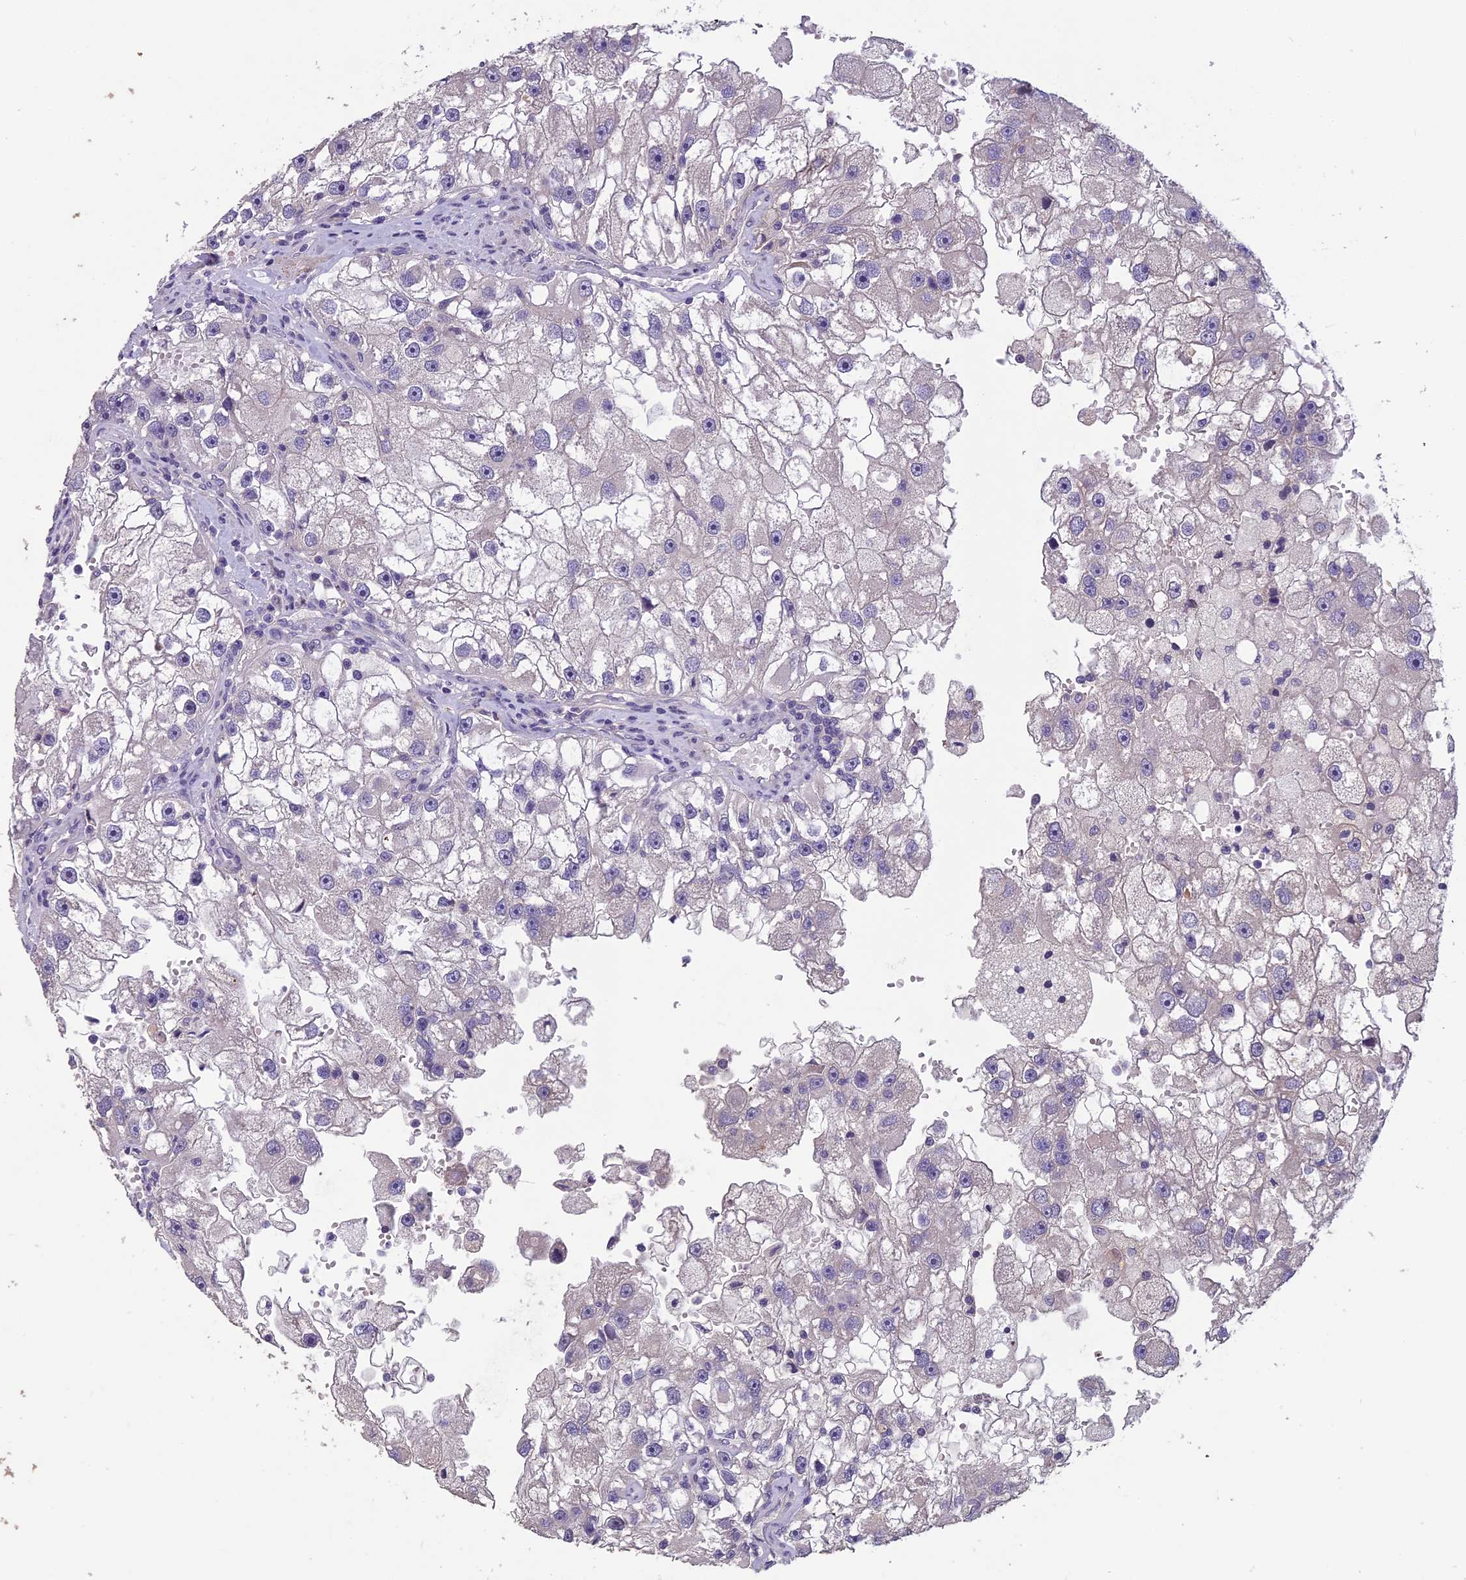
{"staining": {"intensity": "negative", "quantity": "none", "location": "none"}, "tissue": "renal cancer", "cell_type": "Tumor cells", "image_type": "cancer", "snomed": [{"axis": "morphology", "description": "Adenocarcinoma, NOS"}, {"axis": "topography", "description": "Kidney"}], "caption": "A micrograph of renal cancer (adenocarcinoma) stained for a protein shows no brown staining in tumor cells. The staining was performed using DAB (3,3'-diaminobenzidine) to visualize the protein expression in brown, while the nuclei were stained in blue with hematoxylin (Magnification: 20x).", "gene": "CEACAM16", "patient": {"sex": "male", "age": 63}}